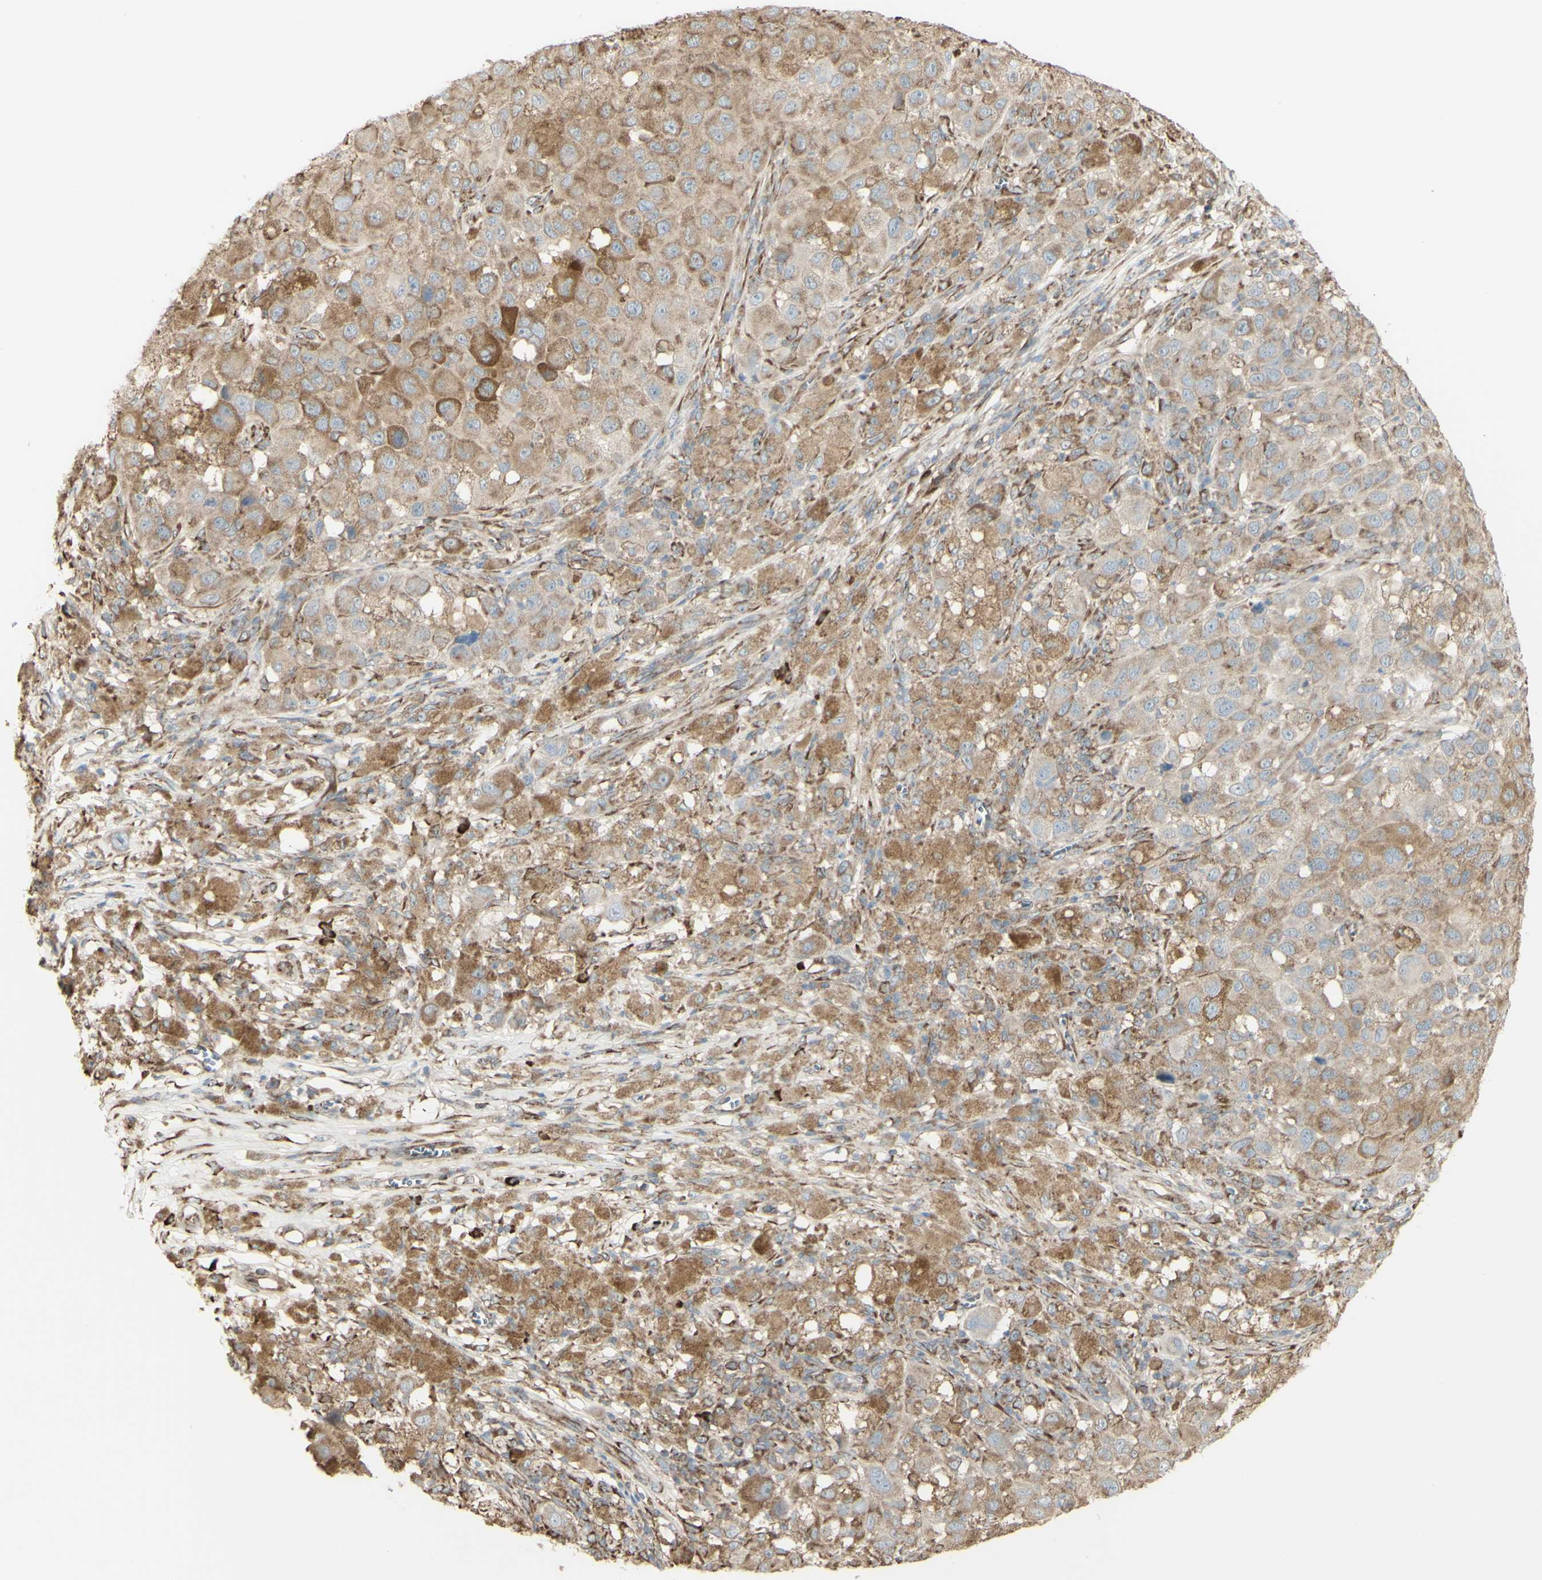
{"staining": {"intensity": "weak", "quantity": ">75%", "location": "cytoplasmic/membranous"}, "tissue": "melanoma", "cell_type": "Tumor cells", "image_type": "cancer", "snomed": [{"axis": "morphology", "description": "Malignant melanoma, NOS"}, {"axis": "topography", "description": "Skin"}], "caption": "Human malignant melanoma stained with a protein marker shows weak staining in tumor cells.", "gene": "EEF1B2", "patient": {"sex": "male", "age": 96}}